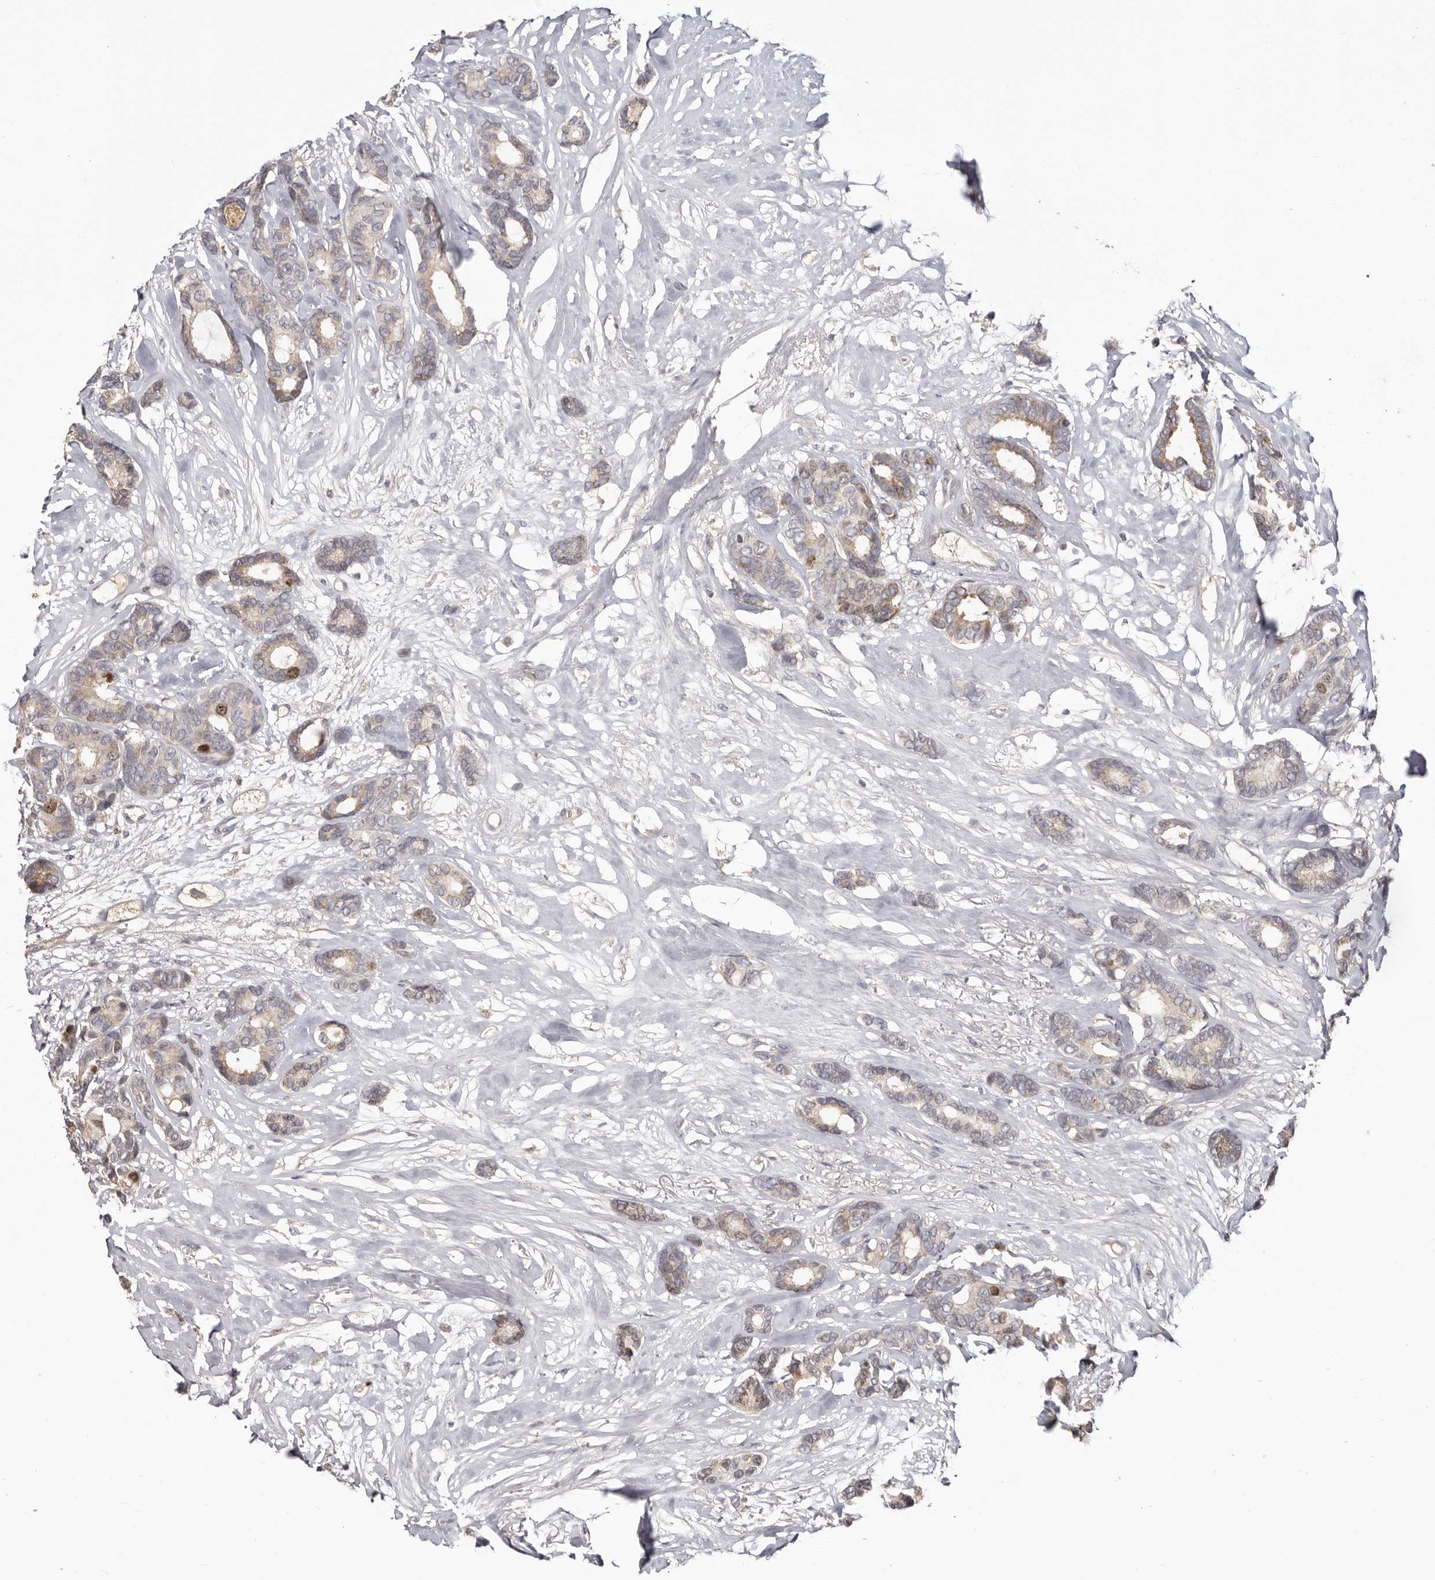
{"staining": {"intensity": "moderate", "quantity": "<25%", "location": "cytoplasmic/membranous,nuclear"}, "tissue": "breast cancer", "cell_type": "Tumor cells", "image_type": "cancer", "snomed": [{"axis": "morphology", "description": "Duct carcinoma"}, {"axis": "topography", "description": "Breast"}], "caption": "Immunohistochemistry image of human breast infiltrating ductal carcinoma stained for a protein (brown), which demonstrates low levels of moderate cytoplasmic/membranous and nuclear expression in approximately <25% of tumor cells.", "gene": "CCDC190", "patient": {"sex": "female", "age": 87}}